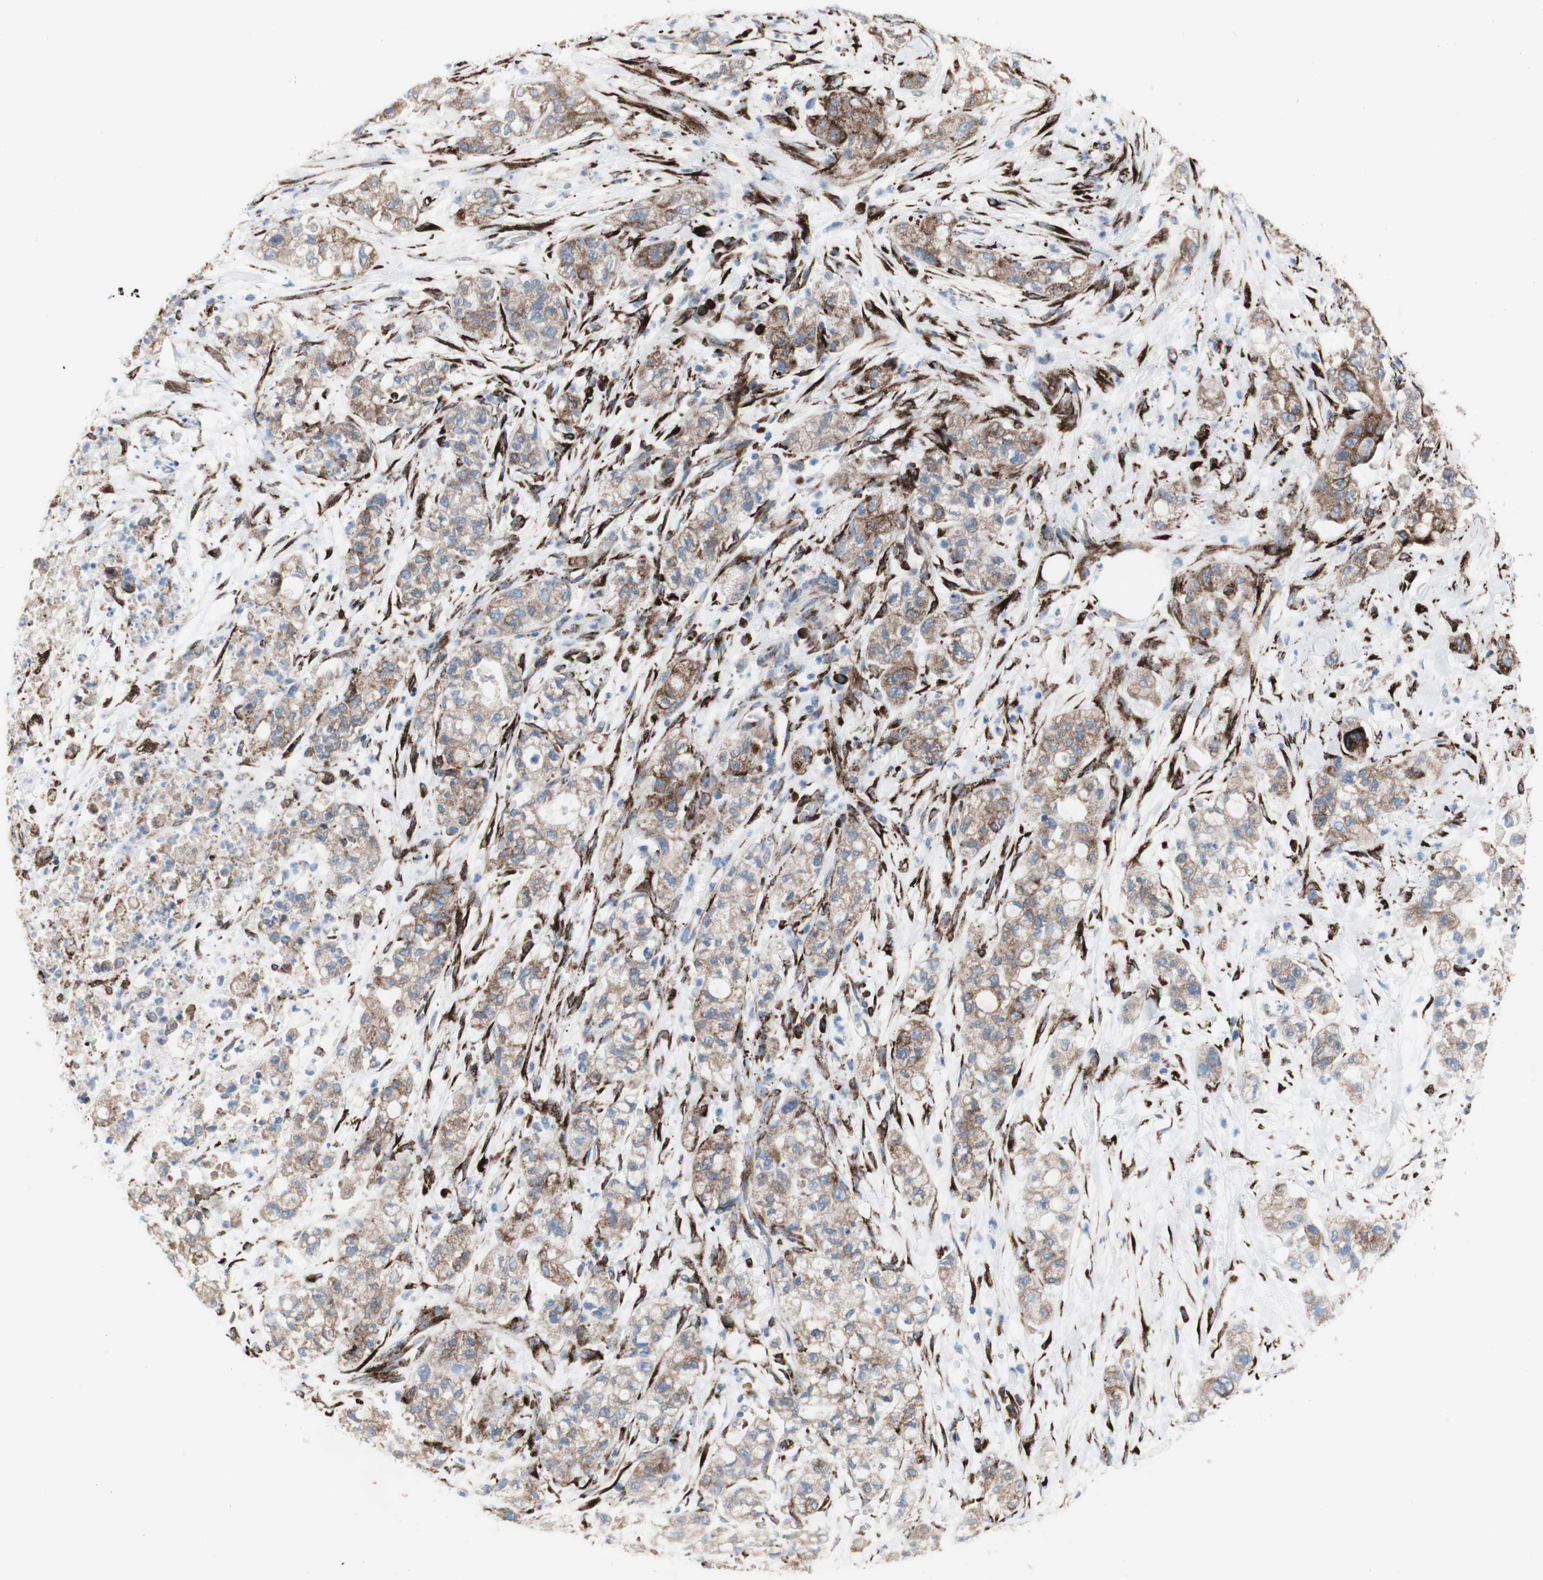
{"staining": {"intensity": "moderate", "quantity": ">75%", "location": "cytoplasmic/membranous"}, "tissue": "pancreatic cancer", "cell_type": "Tumor cells", "image_type": "cancer", "snomed": [{"axis": "morphology", "description": "Adenocarcinoma, NOS"}, {"axis": "topography", "description": "Pancreas"}], "caption": "The photomicrograph reveals a brown stain indicating the presence of a protein in the cytoplasmic/membranous of tumor cells in pancreatic cancer (adenocarcinoma). (brown staining indicates protein expression, while blue staining denotes nuclei).", "gene": "AGPAT5", "patient": {"sex": "female", "age": 78}}